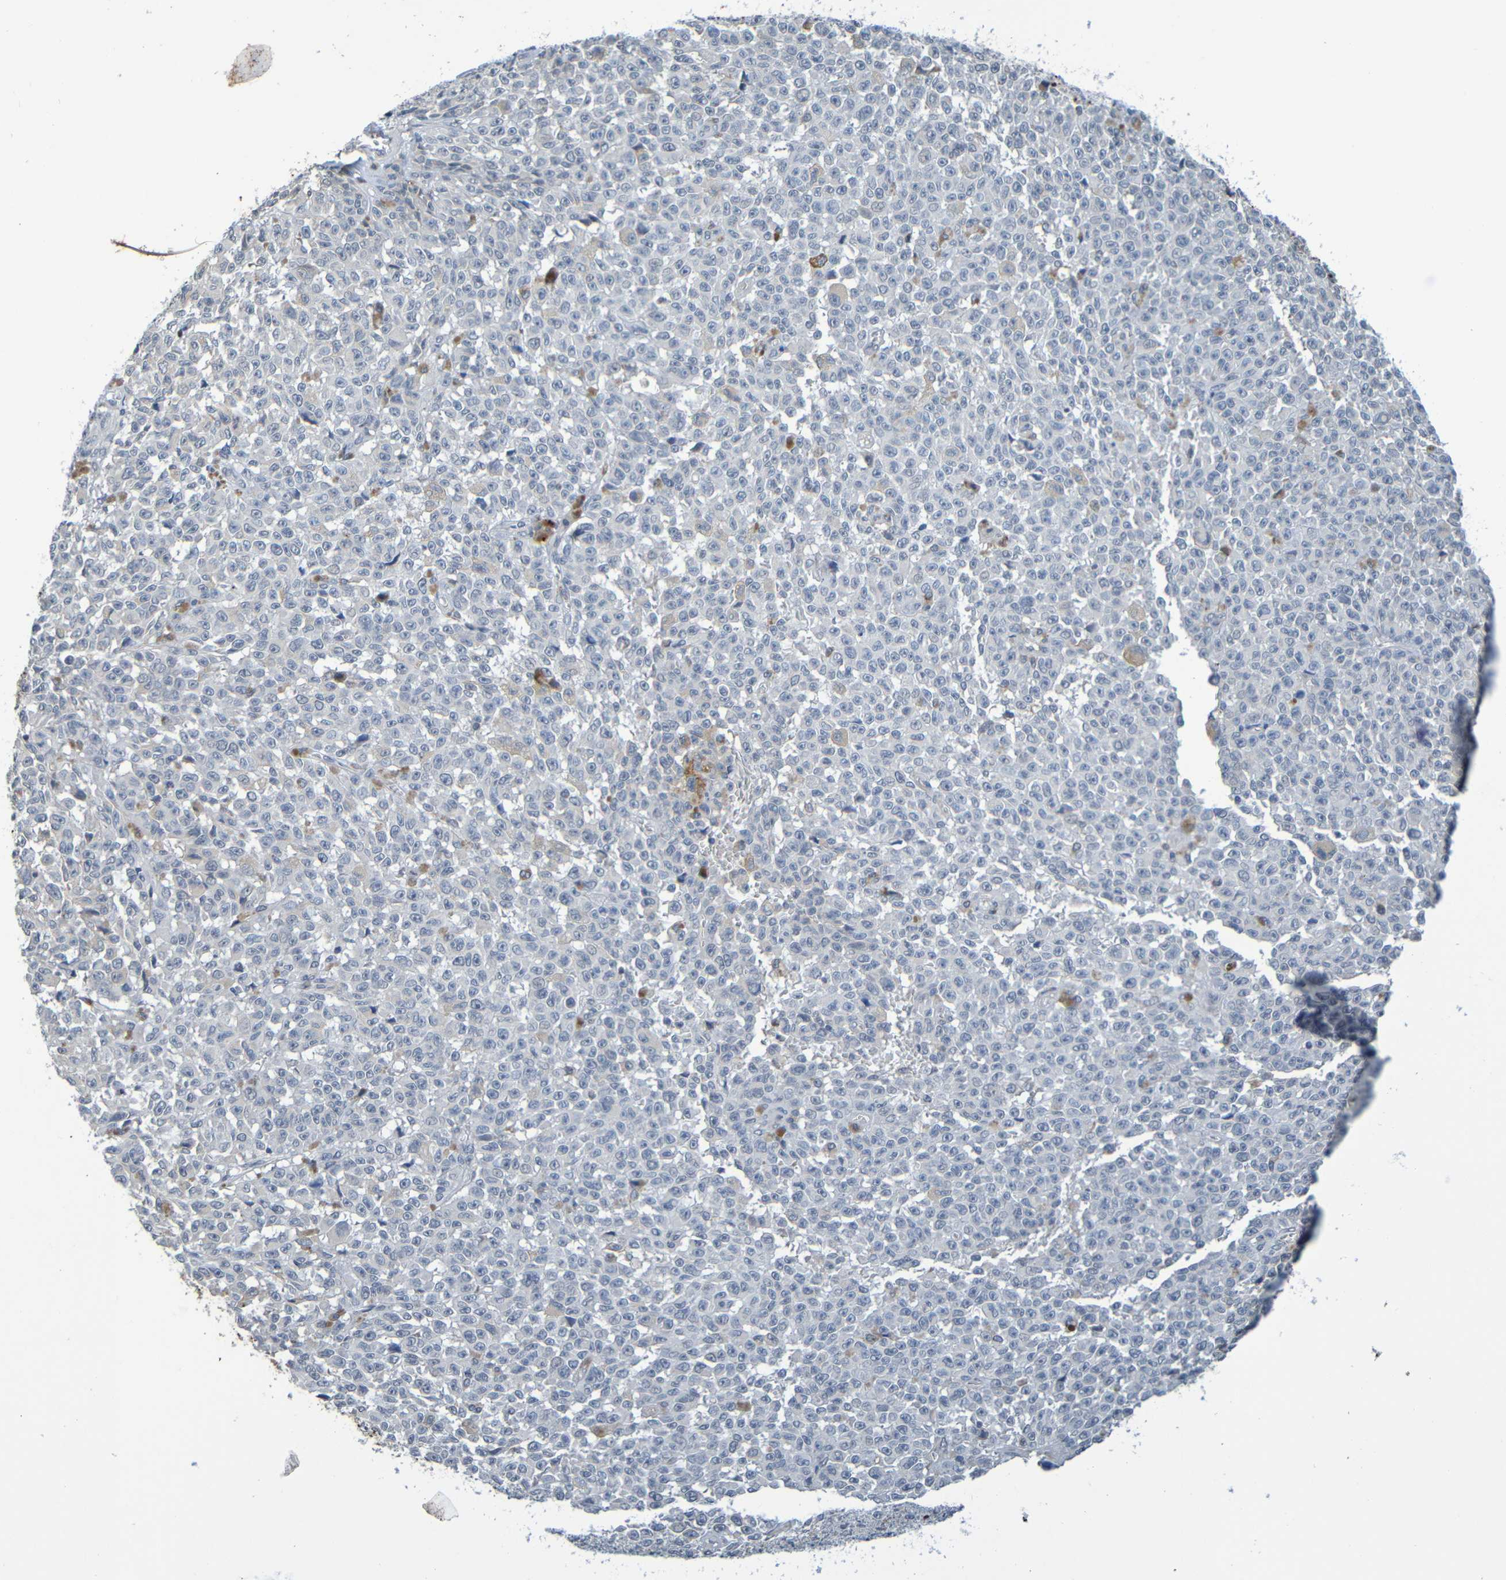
{"staining": {"intensity": "negative", "quantity": "none", "location": "none"}, "tissue": "melanoma", "cell_type": "Tumor cells", "image_type": "cancer", "snomed": [{"axis": "morphology", "description": "Malignant melanoma, NOS"}, {"axis": "topography", "description": "Skin"}], "caption": "Melanoma was stained to show a protein in brown. There is no significant staining in tumor cells.", "gene": "C3AR1", "patient": {"sex": "female", "age": 82}}